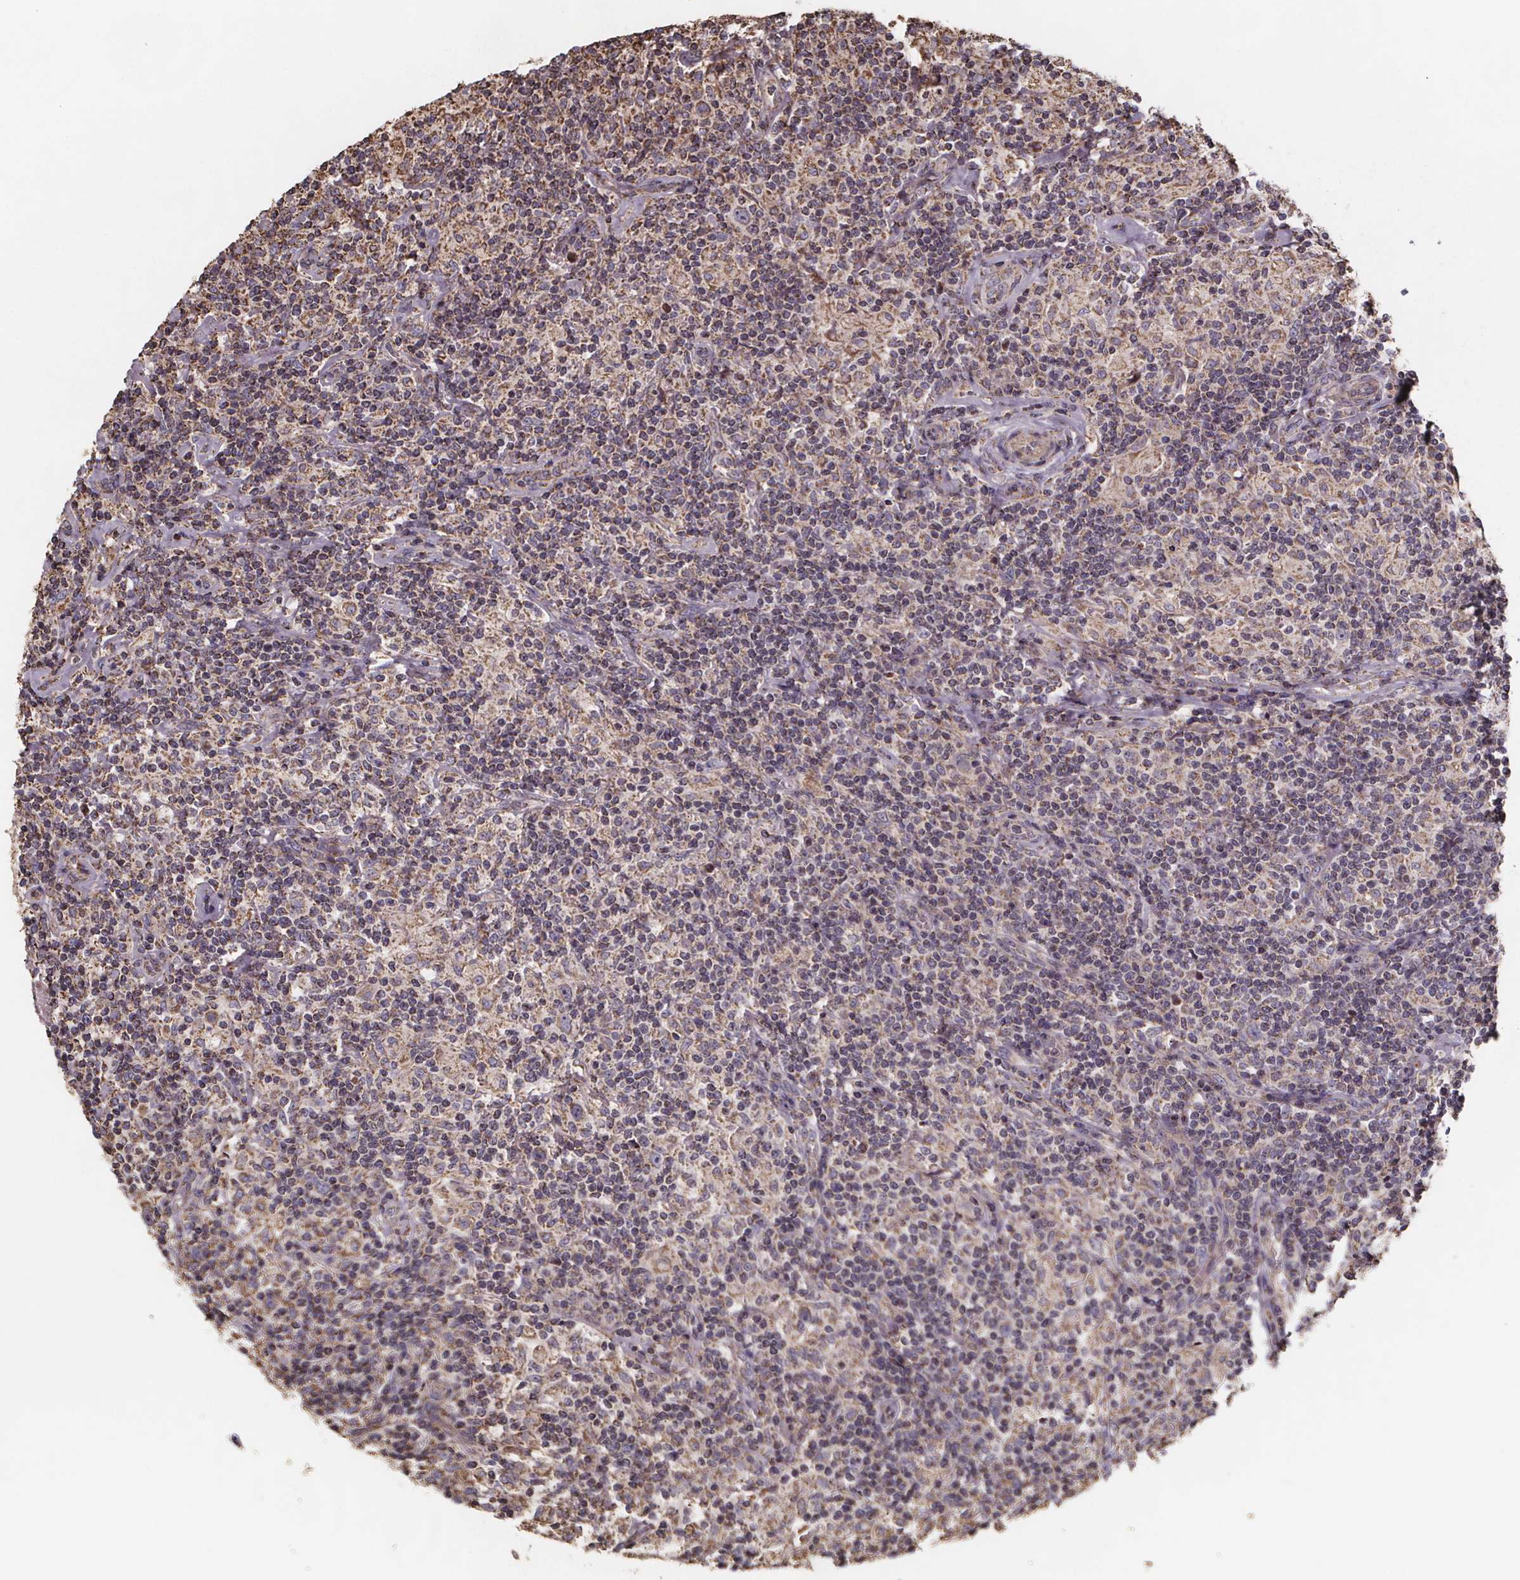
{"staining": {"intensity": "negative", "quantity": "none", "location": "none"}, "tissue": "lymphoma", "cell_type": "Tumor cells", "image_type": "cancer", "snomed": [{"axis": "morphology", "description": "Hodgkin's disease, NOS"}, {"axis": "topography", "description": "Lymph node"}], "caption": "Tumor cells show no significant protein positivity in Hodgkin's disease.", "gene": "SLC35D2", "patient": {"sex": "male", "age": 70}}